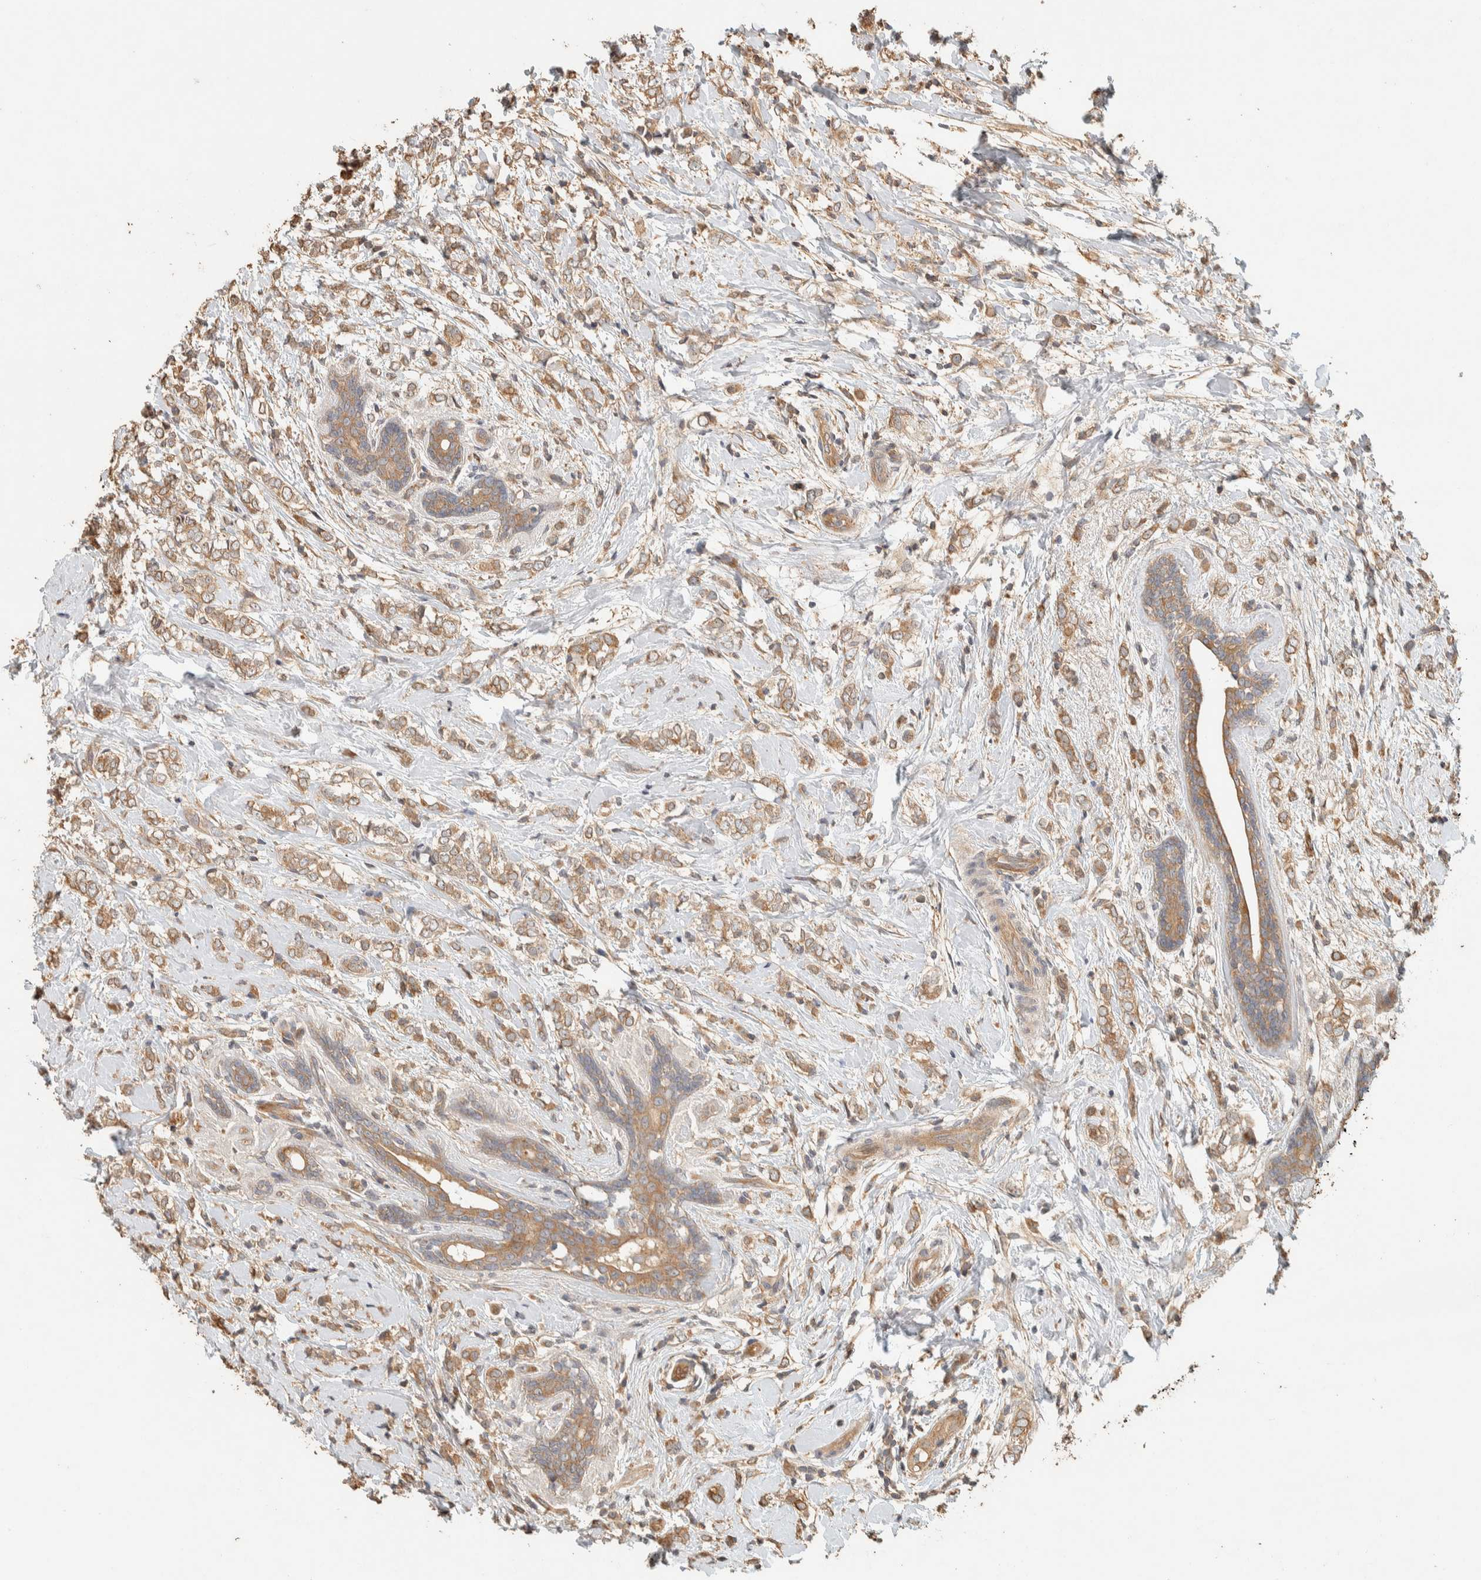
{"staining": {"intensity": "moderate", "quantity": ">75%", "location": "cytoplasmic/membranous"}, "tissue": "breast cancer", "cell_type": "Tumor cells", "image_type": "cancer", "snomed": [{"axis": "morphology", "description": "Normal tissue, NOS"}, {"axis": "morphology", "description": "Lobular carcinoma"}, {"axis": "topography", "description": "Breast"}], "caption": "There is medium levels of moderate cytoplasmic/membranous positivity in tumor cells of breast cancer (lobular carcinoma), as demonstrated by immunohistochemical staining (brown color).", "gene": "EXOC7", "patient": {"sex": "female", "age": 47}}